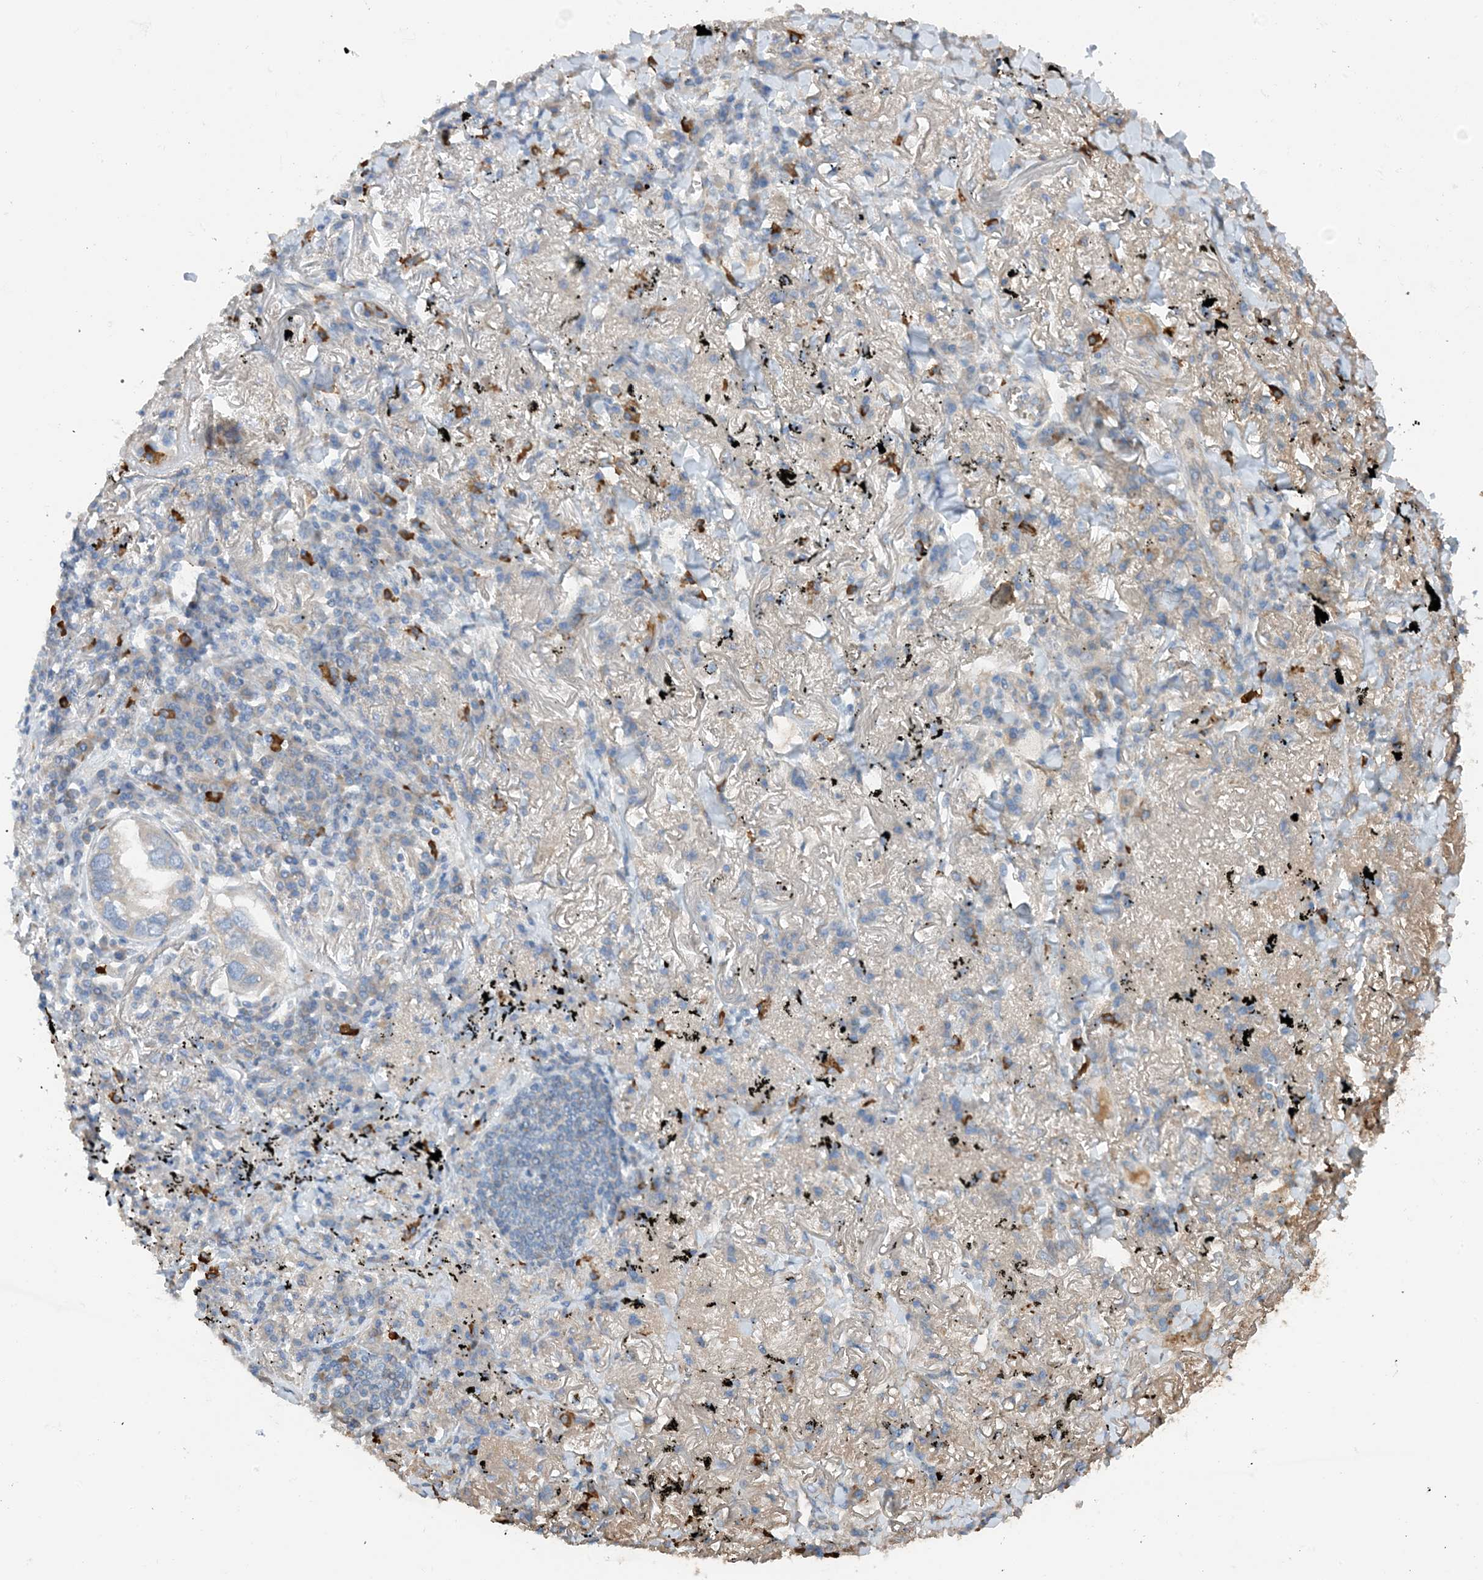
{"staining": {"intensity": "negative", "quantity": "none", "location": "none"}, "tissue": "lung cancer", "cell_type": "Tumor cells", "image_type": "cancer", "snomed": [{"axis": "morphology", "description": "Adenocarcinoma, NOS"}, {"axis": "topography", "description": "Lung"}], "caption": "The image reveals no staining of tumor cells in lung adenocarcinoma. Nuclei are stained in blue.", "gene": "SLC5A11", "patient": {"sex": "male", "age": 65}}